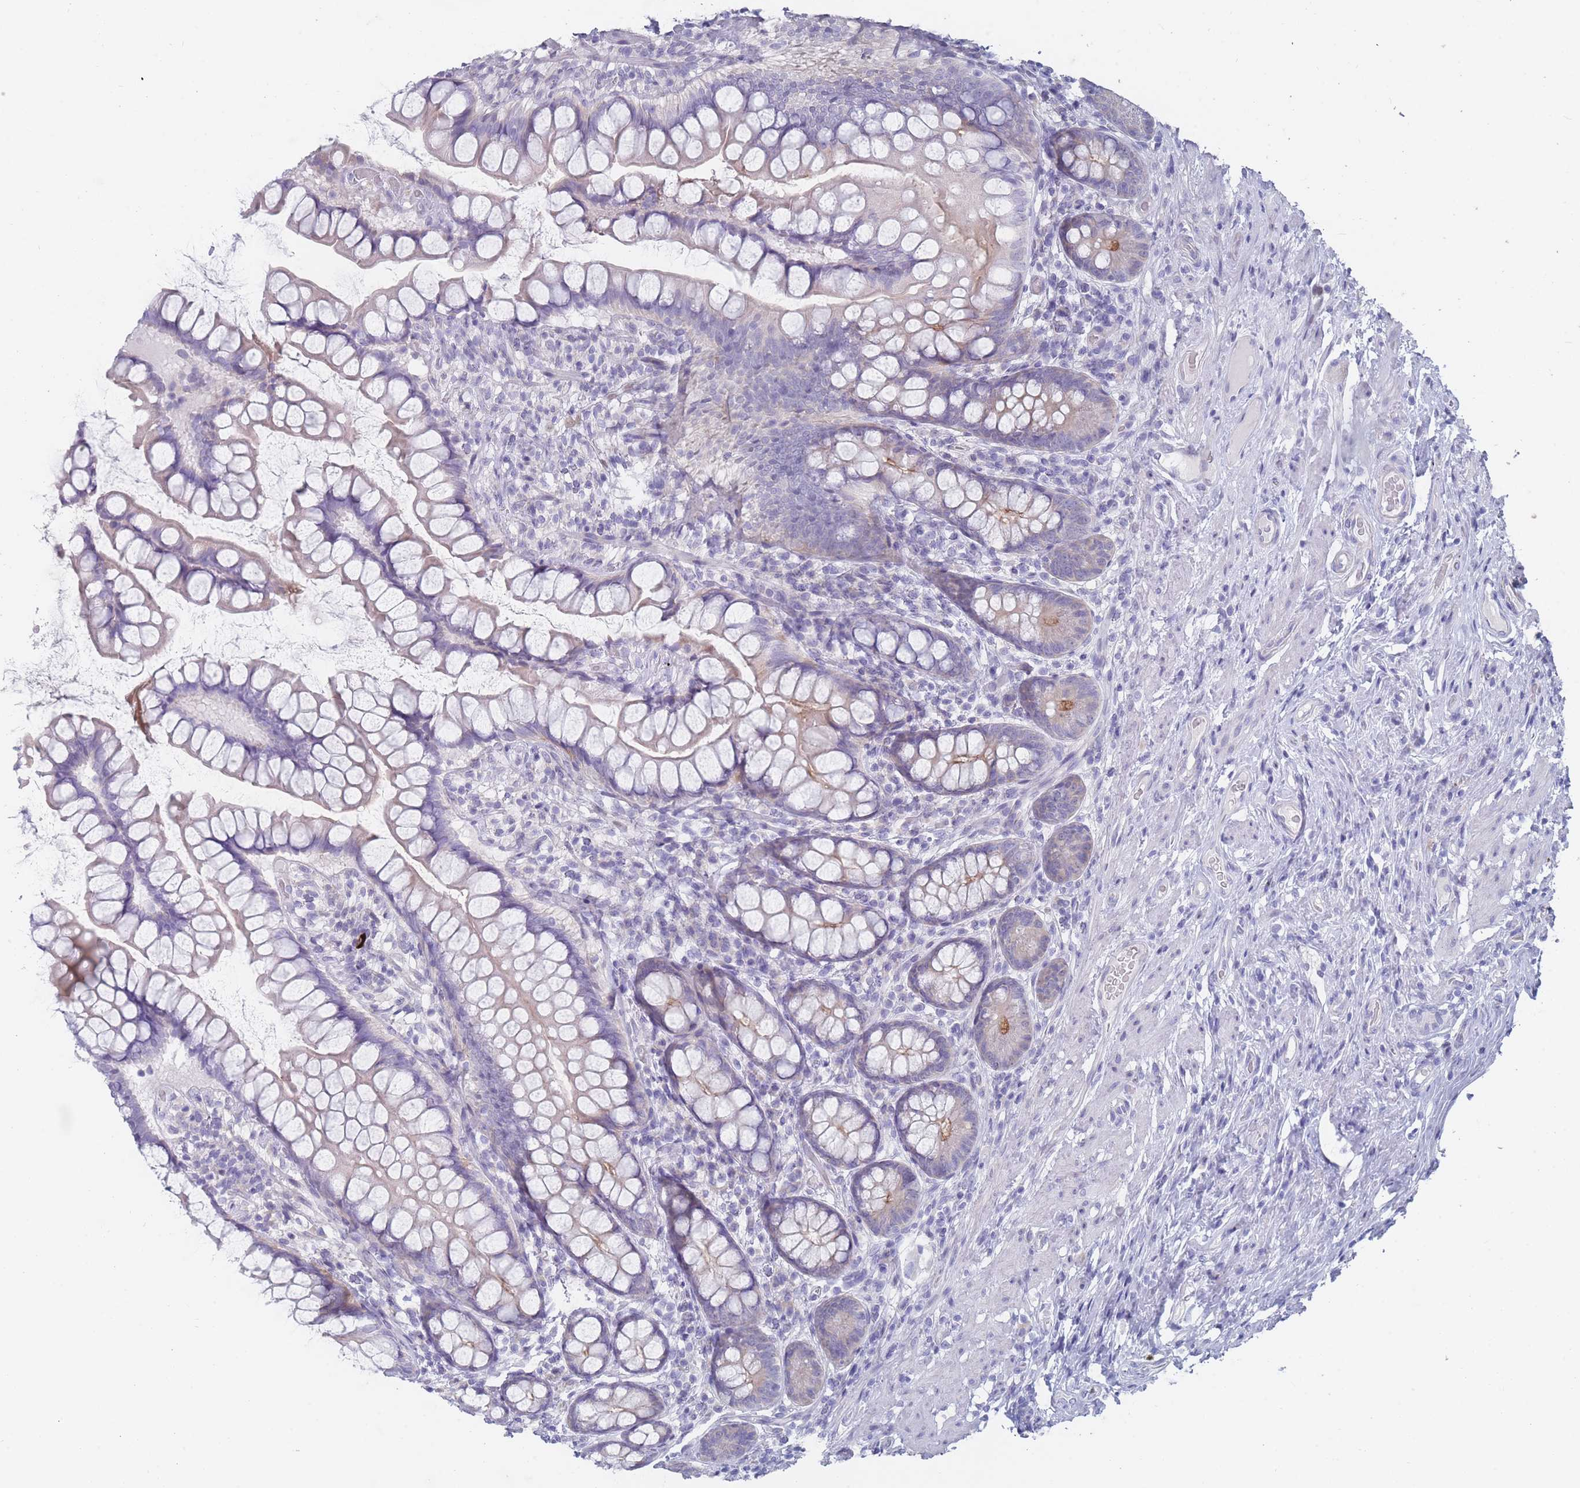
{"staining": {"intensity": "negative", "quantity": "none", "location": "none"}, "tissue": "small intestine", "cell_type": "Glandular cells", "image_type": "normal", "snomed": [{"axis": "morphology", "description": "Normal tissue, NOS"}, {"axis": "topography", "description": "Small intestine"}], "caption": "Immunohistochemistry image of normal small intestine: small intestine stained with DAB (3,3'-diaminobenzidine) demonstrates no significant protein staining in glandular cells. (Brightfield microscopy of DAB (3,3'-diaminobenzidine) immunohistochemistry (IHC) at high magnification).", "gene": "PIGU", "patient": {"sex": "male", "age": 70}}